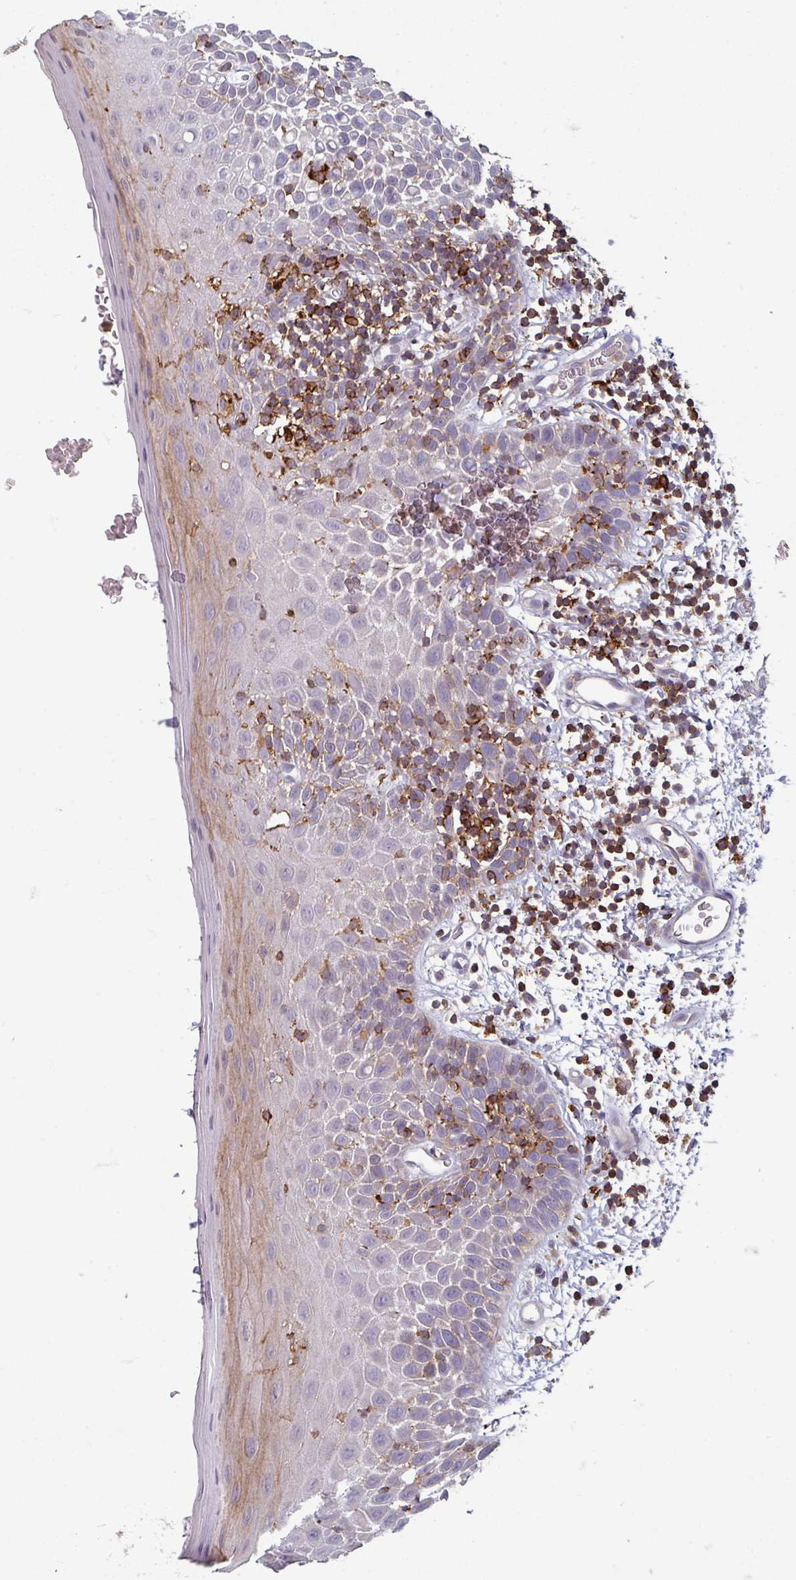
{"staining": {"intensity": "moderate", "quantity": "<25%", "location": "cytoplasmic/membranous,nuclear"}, "tissue": "oral mucosa", "cell_type": "Squamous epithelial cells", "image_type": "normal", "snomed": [{"axis": "morphology", "description": "Normal tissue, NOS"}, {"axis": "morphology", "description": "Squamous cell carcinoma, NOS"}, {"axis": "topography", "description": "Oral tissue"}, {"axis": "topography", "description": "Tounge, NOS"}, {"axis": "topography", "description": "Head-Neck"}], "caption": "Squamous epithelial cells show low levels of moderate cytoplasmic/membranous,nuclear positivity in about <25% of cells in normal oral mucosa. (brown staining indicates protein expression, while blue staining denotes nuclei).", "gene": "NEDD9", "patient": {"sex": "male", "age": 76}}